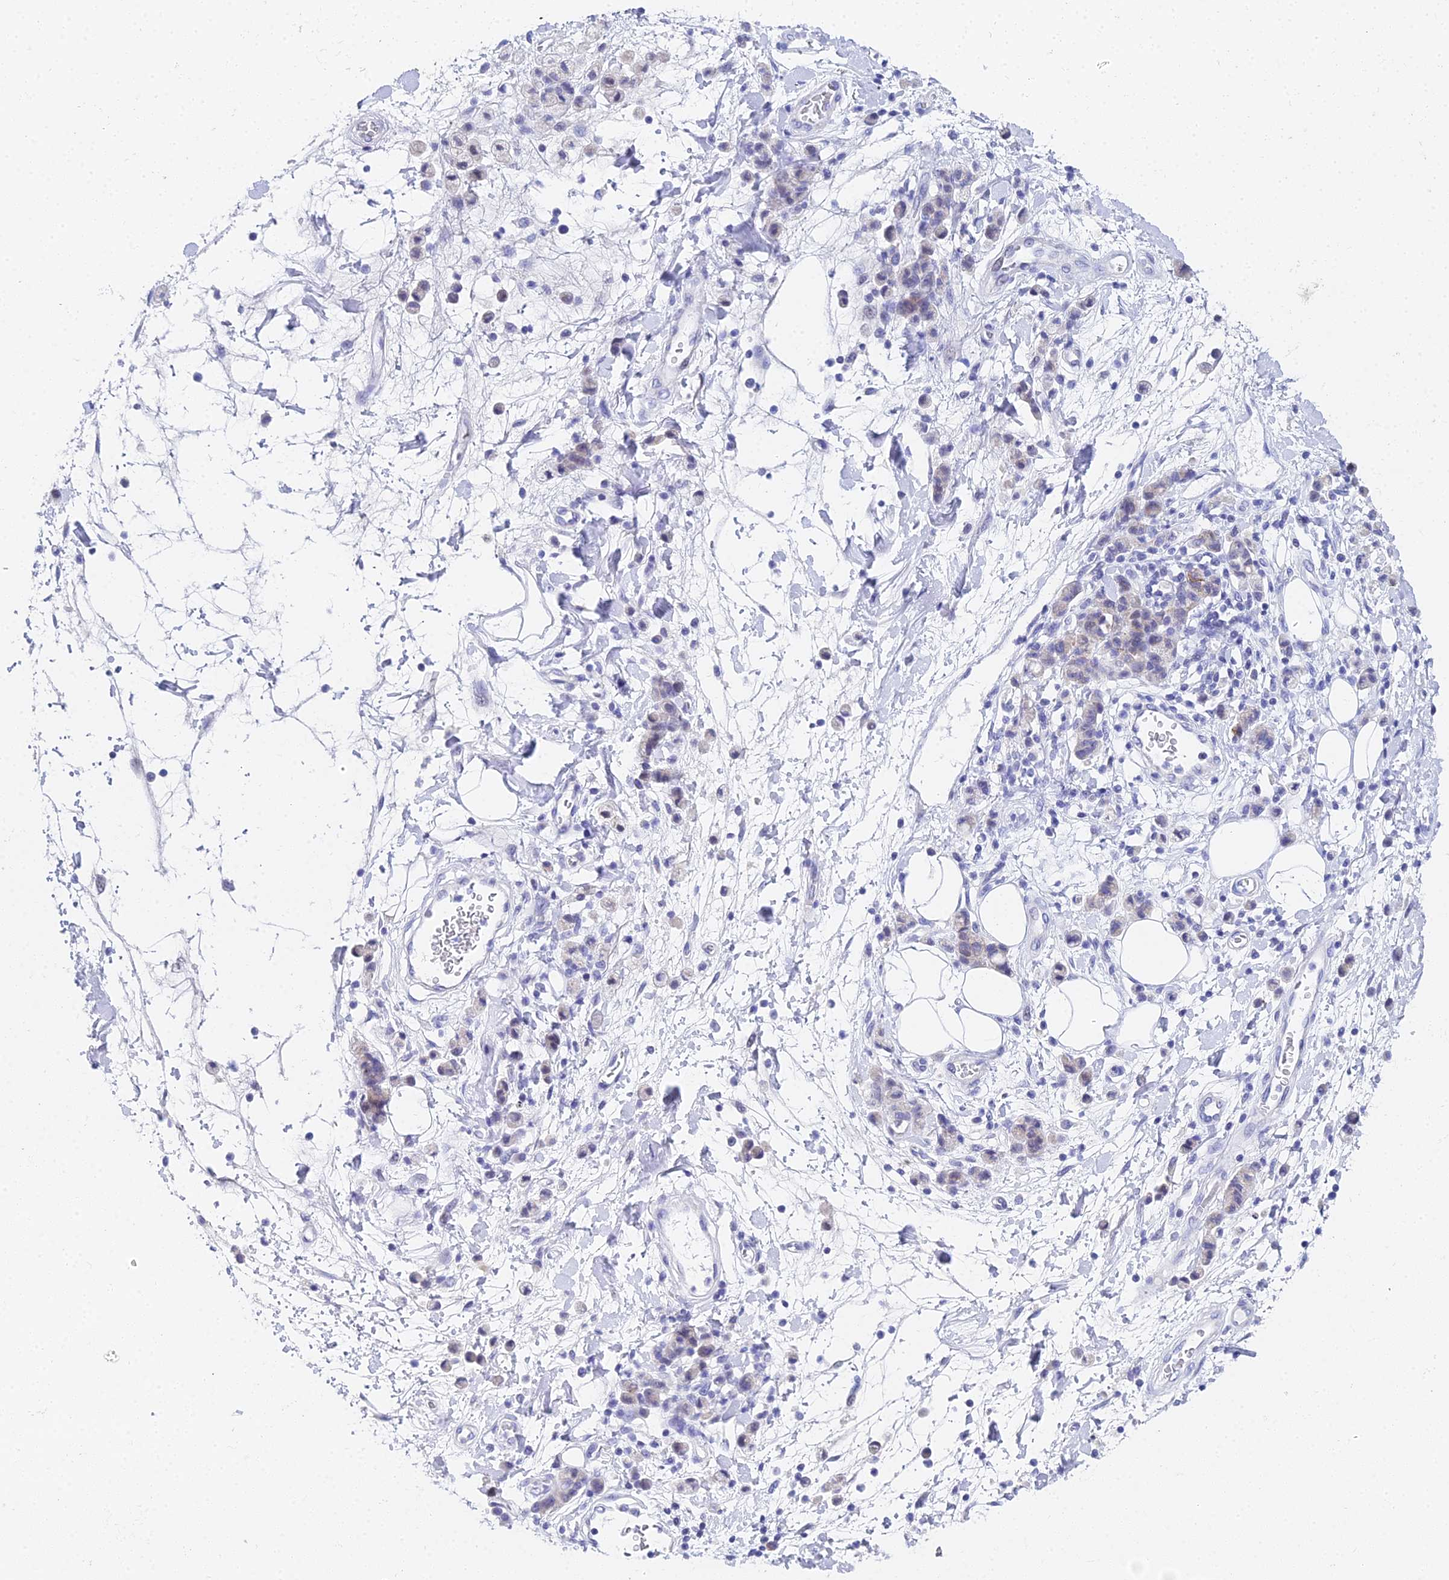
{"staining": {"intensity": "negative", "quantity": "none", "location": "none"}, "tissue": "stomach cancer", "cell_type": "Tumor cells", "image_type": "cancer", "snomed": [{"axis": "morphology", "description": "Adenocarcinoma, NOS"}, {"axis": "topography", "description": "Stomach"}], "caption": "Tumor cells are negative for brown protein staining in stomach cancer.", "gene": "OCM", "patient": {"sex": "male", "age": 77}}